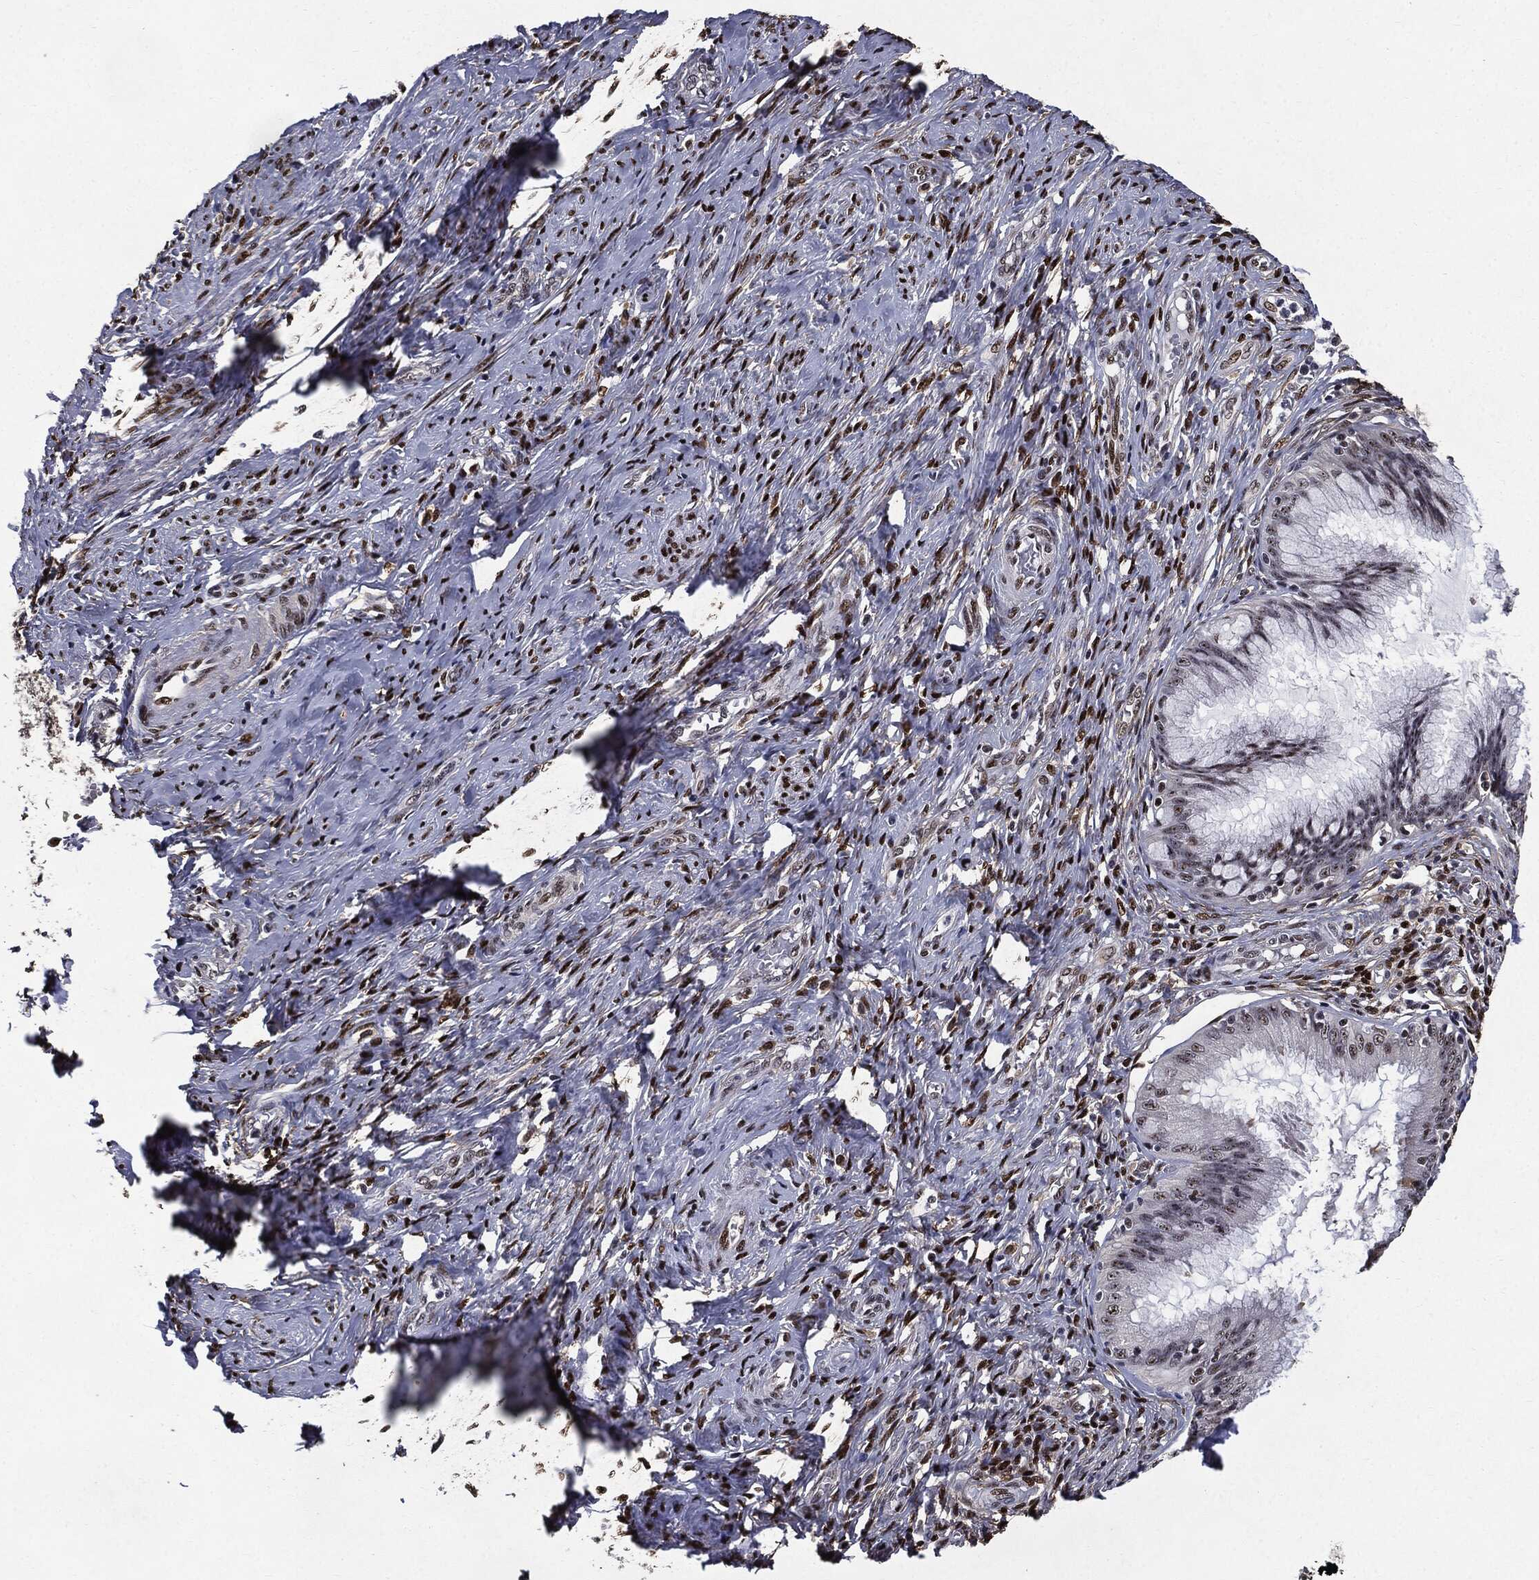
{"staining": {"intensity": "strong", "quantity": "25%-75%", "location": "nuclear"}, "tissue": "cervical cancer", "cell_type": "Tumor cells", "image_type": "cancer", "snomed": [{"axis": "morphology", "description": "Normal tissue, NOS"}, {"axis": "morphology", "description": "Squamous cell carcinoma, NOS"}, {"axis": "topography", "description": "Cervix"}], "caption": "This histopathology image shows IHC staining of human cervical cancer (squamous cell carcinoma), with high strong nuclear staining in approximately 25%-75% of tumor cells.", "gene": "JUN", "patient": {"sex": "female", "age": 39}}